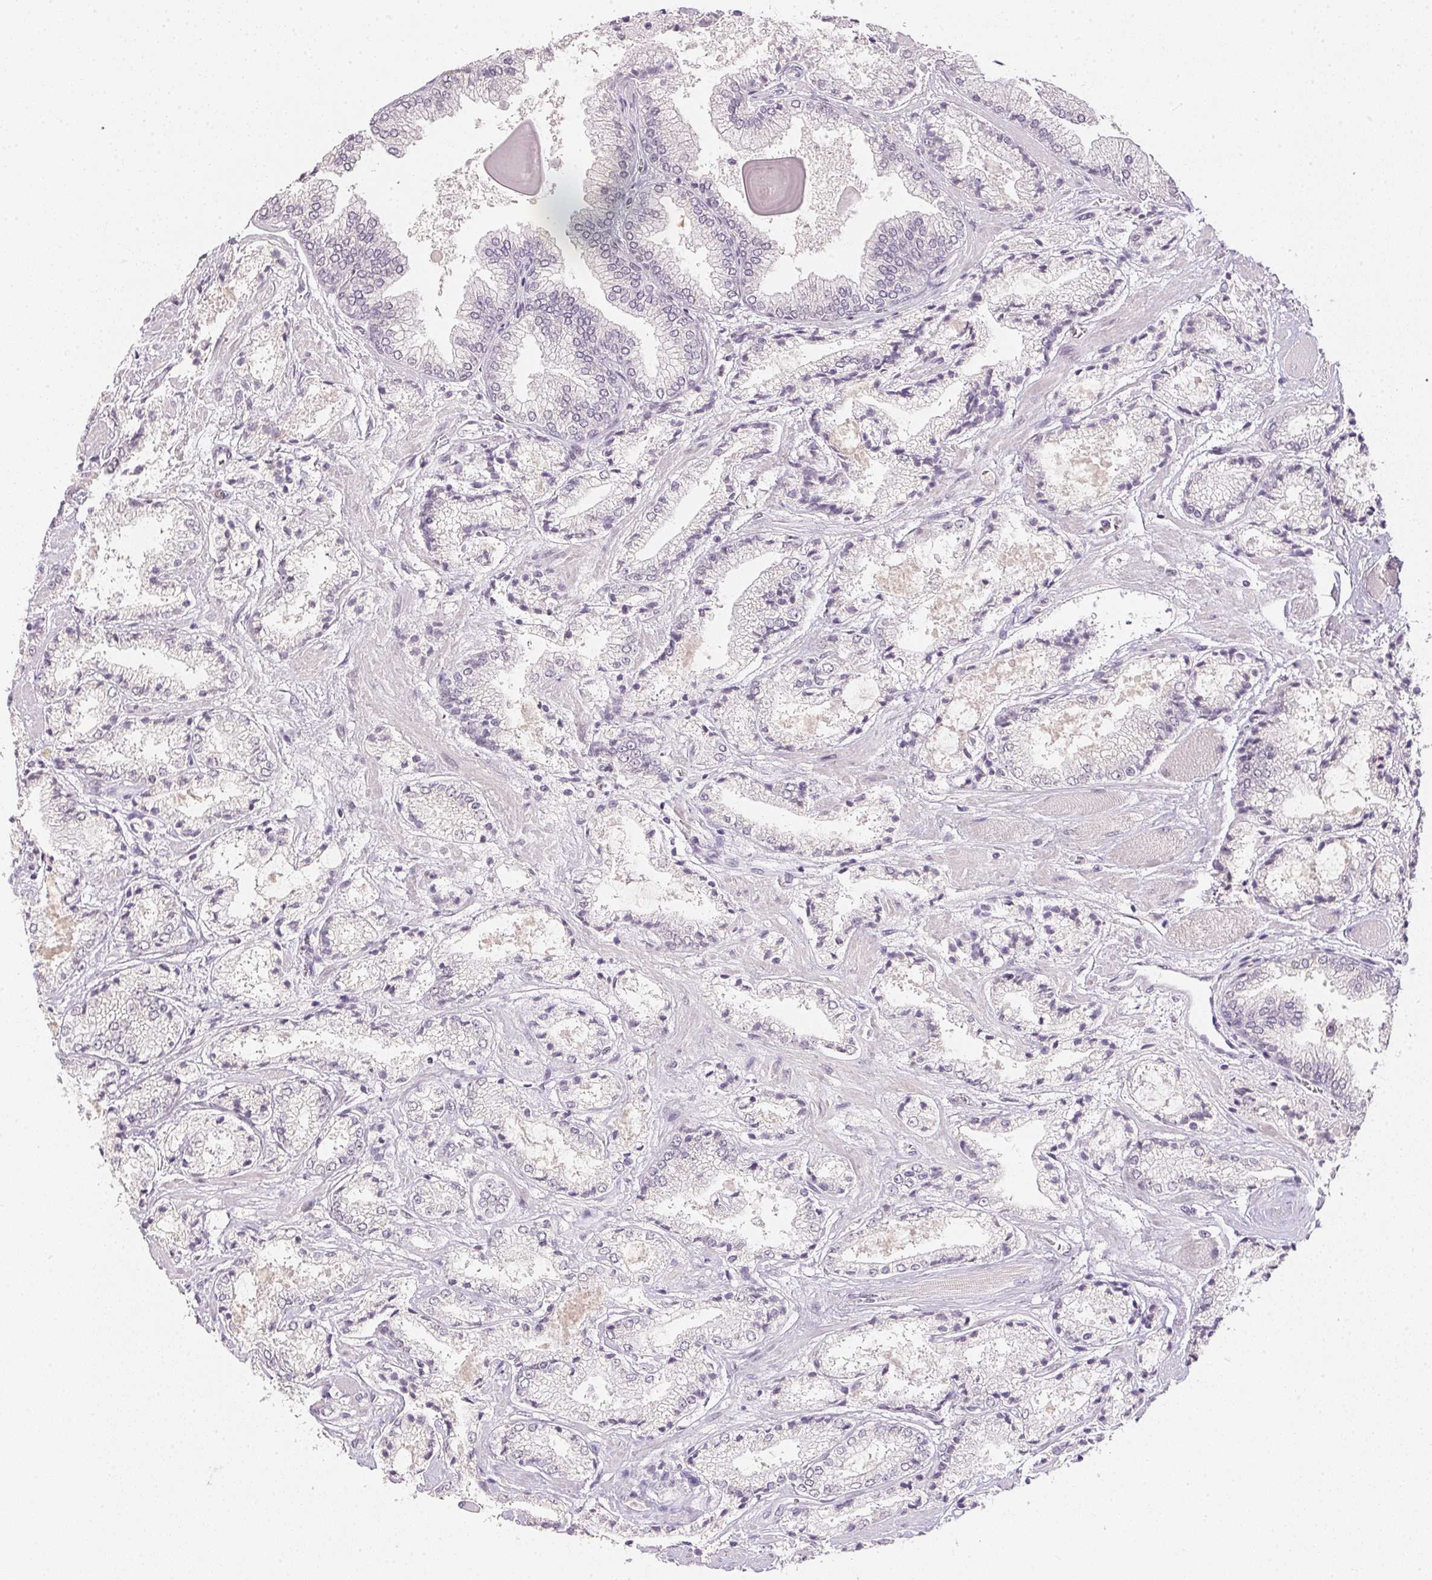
{"staining": {"intensity": "negative", "quantity": "none", "location": "none"}, "tissue": "prostate cancer", "cell_type": "Tumor cells", "image_type": "cancer", "snomed": [{"axis": "morphology", "description": "Adenocarcinoma, High grade"}, {"axis": "topography", "description": "Prostate"}], "caption": "High power microscopy histopathology image of an IHC photomicrograph of prostate cancer, revealing no significant staining in tumor cells.", "gene": "POLR3G", "patient": {"sex": "male", "age": 64}}